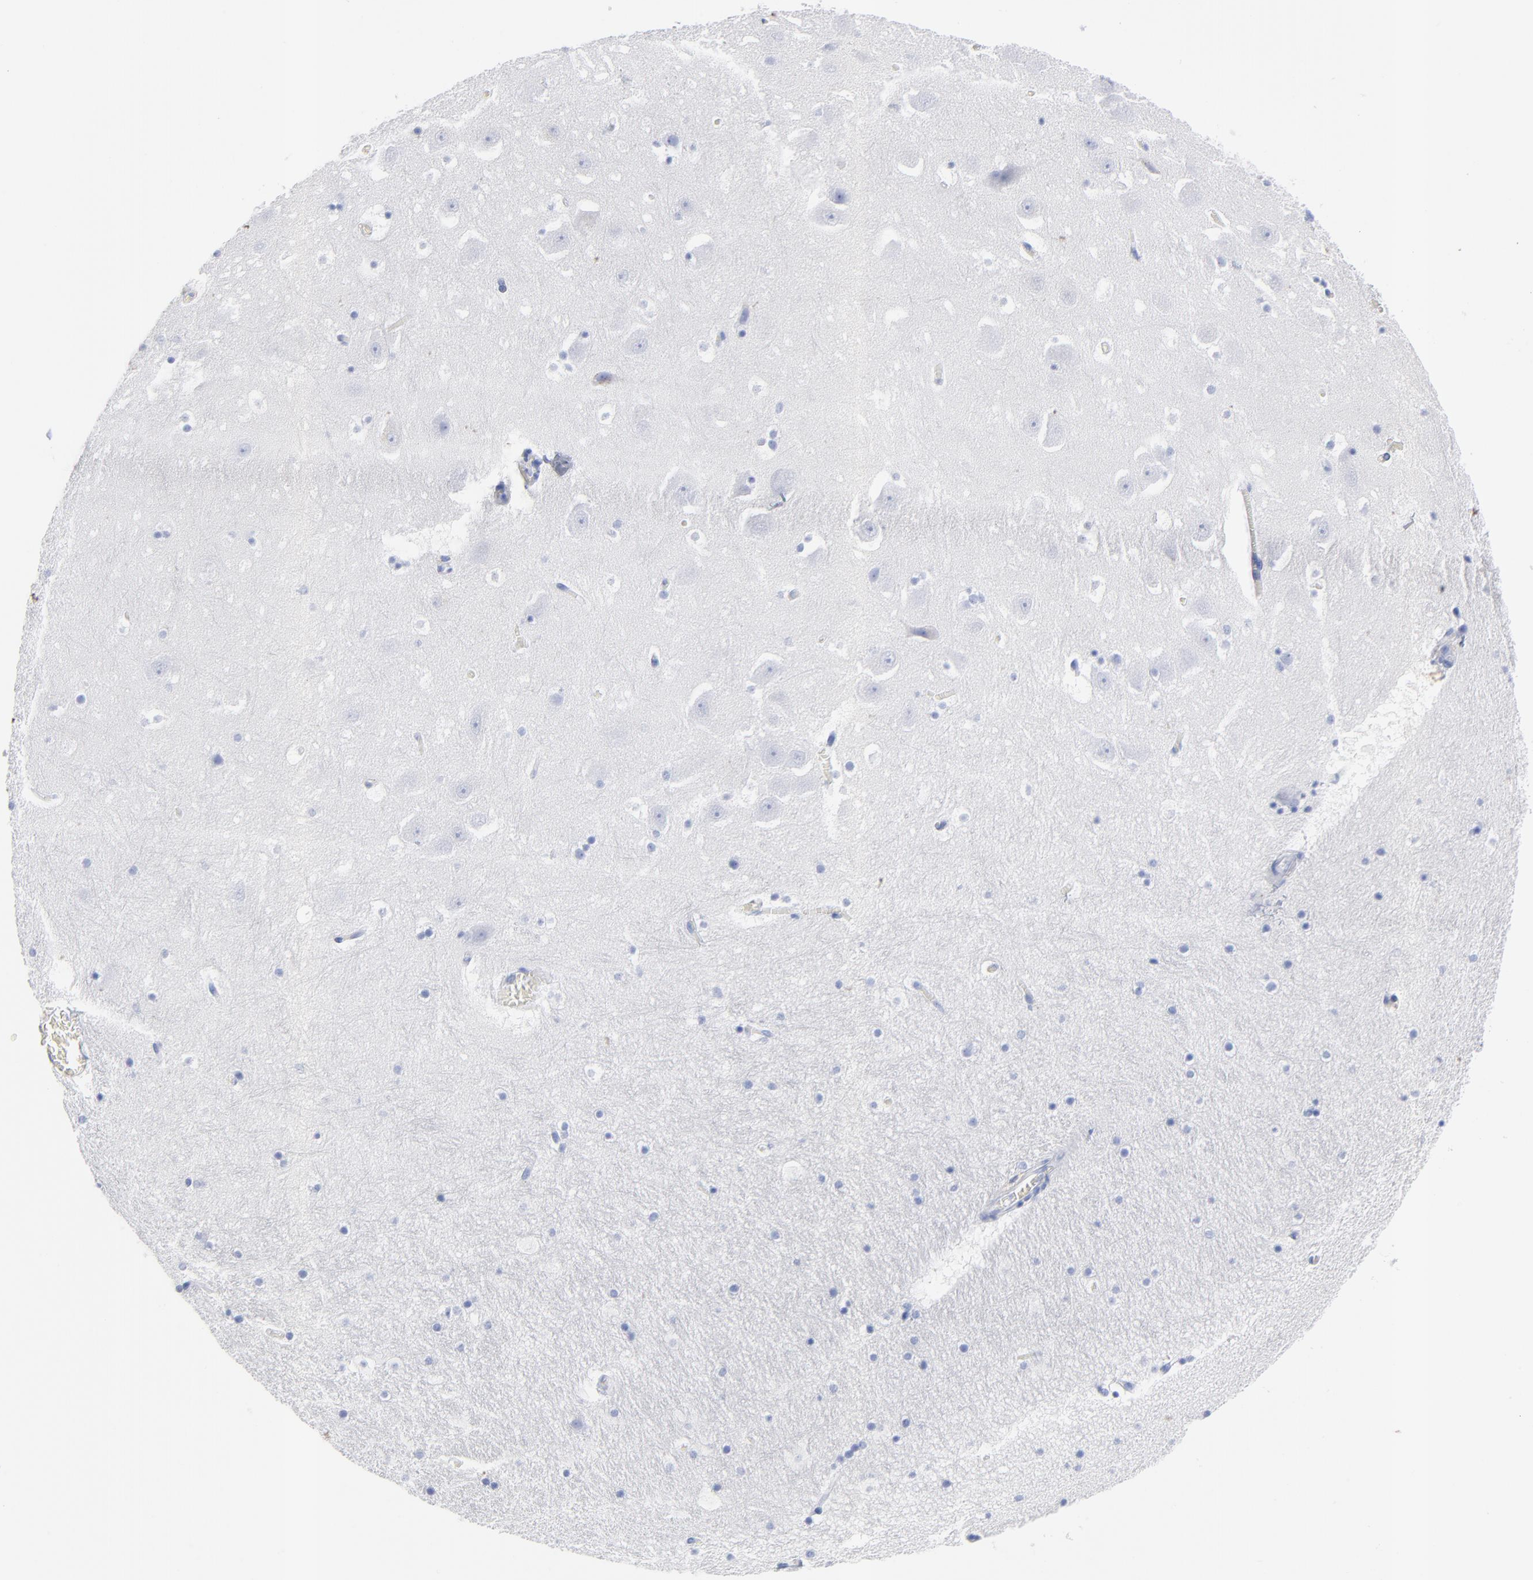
{"staining": {"intensity": "negative", "quantity": "none", "location": "none"}, "tissue": "hippocampus", "cell_type": "Glial cells", "image_type": "normal", "snomed": [{"axis": "morphology", "description": "Normal tissue, NOS"}, {"axis": "topography", "description": "Hippocampus"}], "caption": "IHC micrograph of benign hippocampus: human hippocampus stained with DAB (3,3'-diaminobenzidine) exhibits no significant protein expression in glial cells. (Immunohistochemistry (ihc), brightfield microscopy, high magnification).", "gene": "CPVL", "patient": {"sex": "male", "age": 45}}